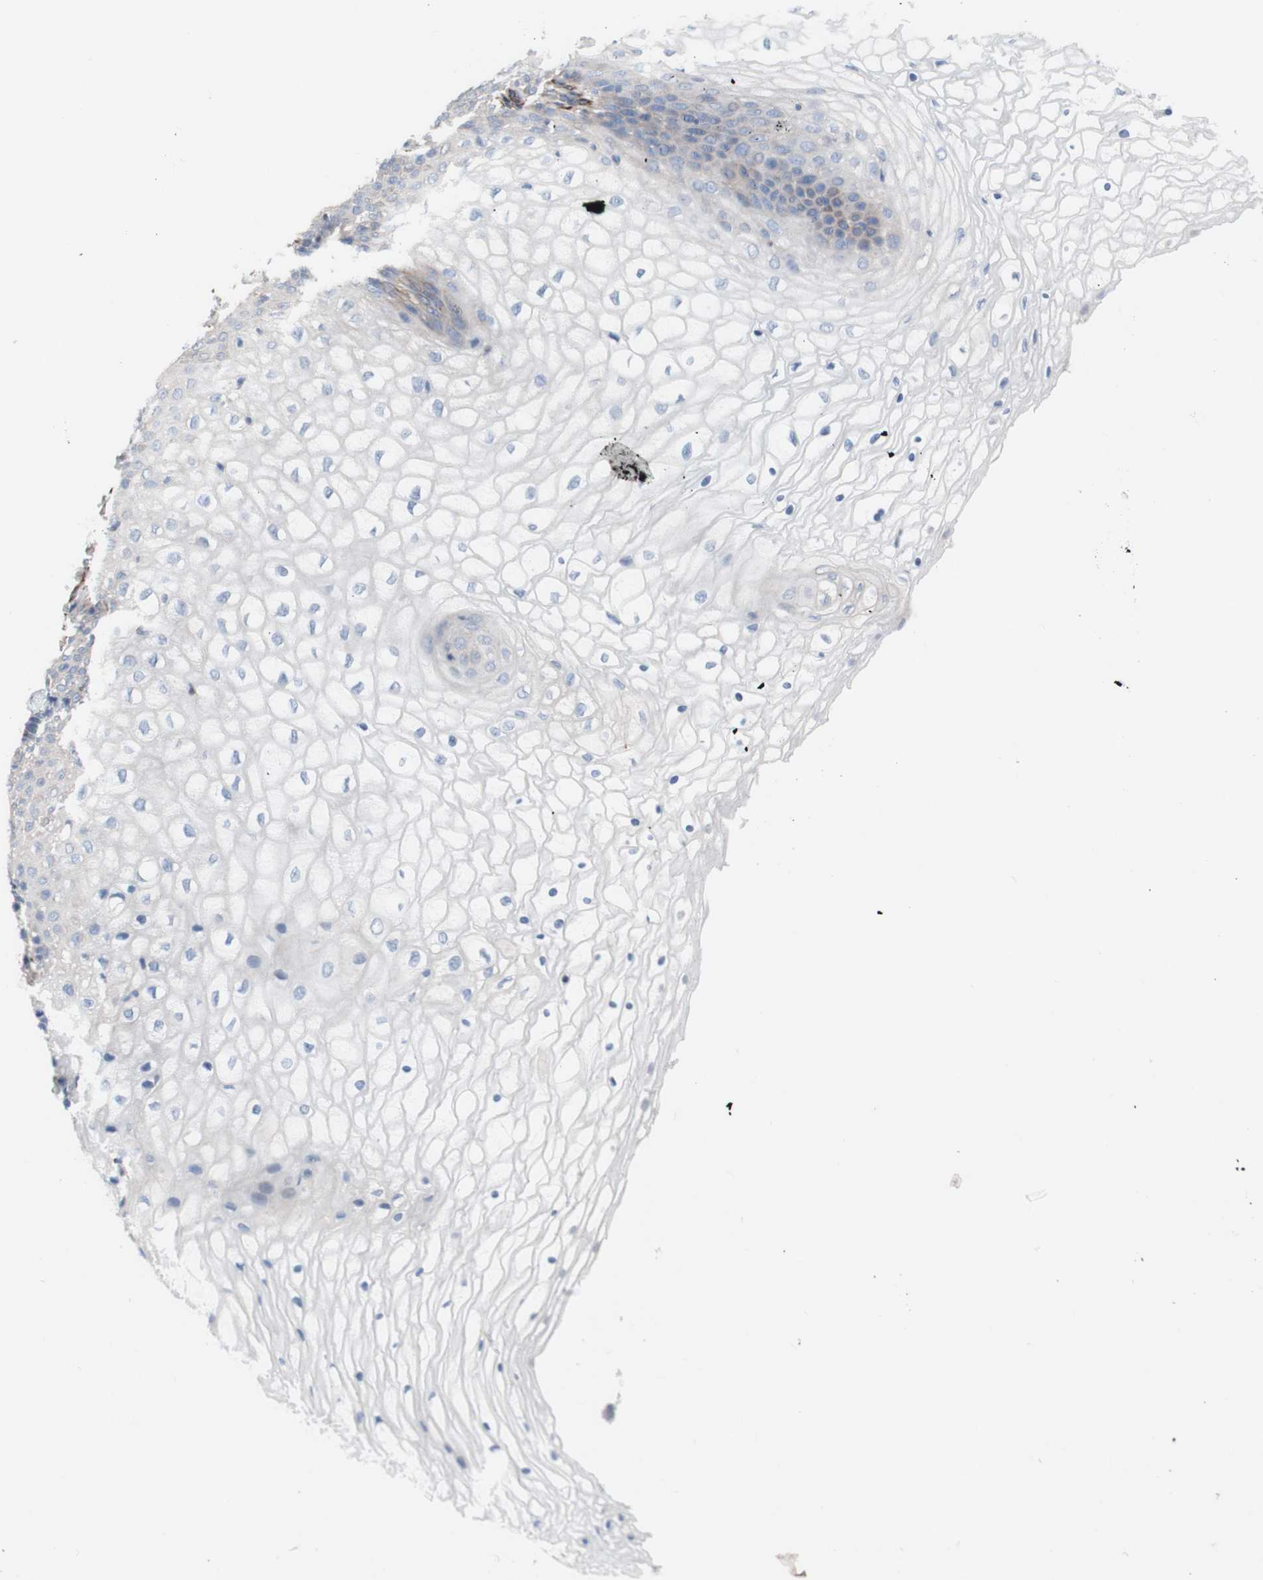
{"staining": {"intensity": "negative", "quantity": "none", "location": "none"}, "tissue": "vagina", "cell_type": "Squamous epithelial cells", "image_type": "normal", "snomed": [{"axis": "morphology", "description": "Normal tissue, NOS"}, {"axis": "topography", "description": "Vagina"}], "caption": "This is an immunohistochemistry histopathology image of unremarkable human vagina. There is no expression in squamous epithelial cells.", "gene": "AGPAT5", "patient": {"sex": "female", "age": 34}}